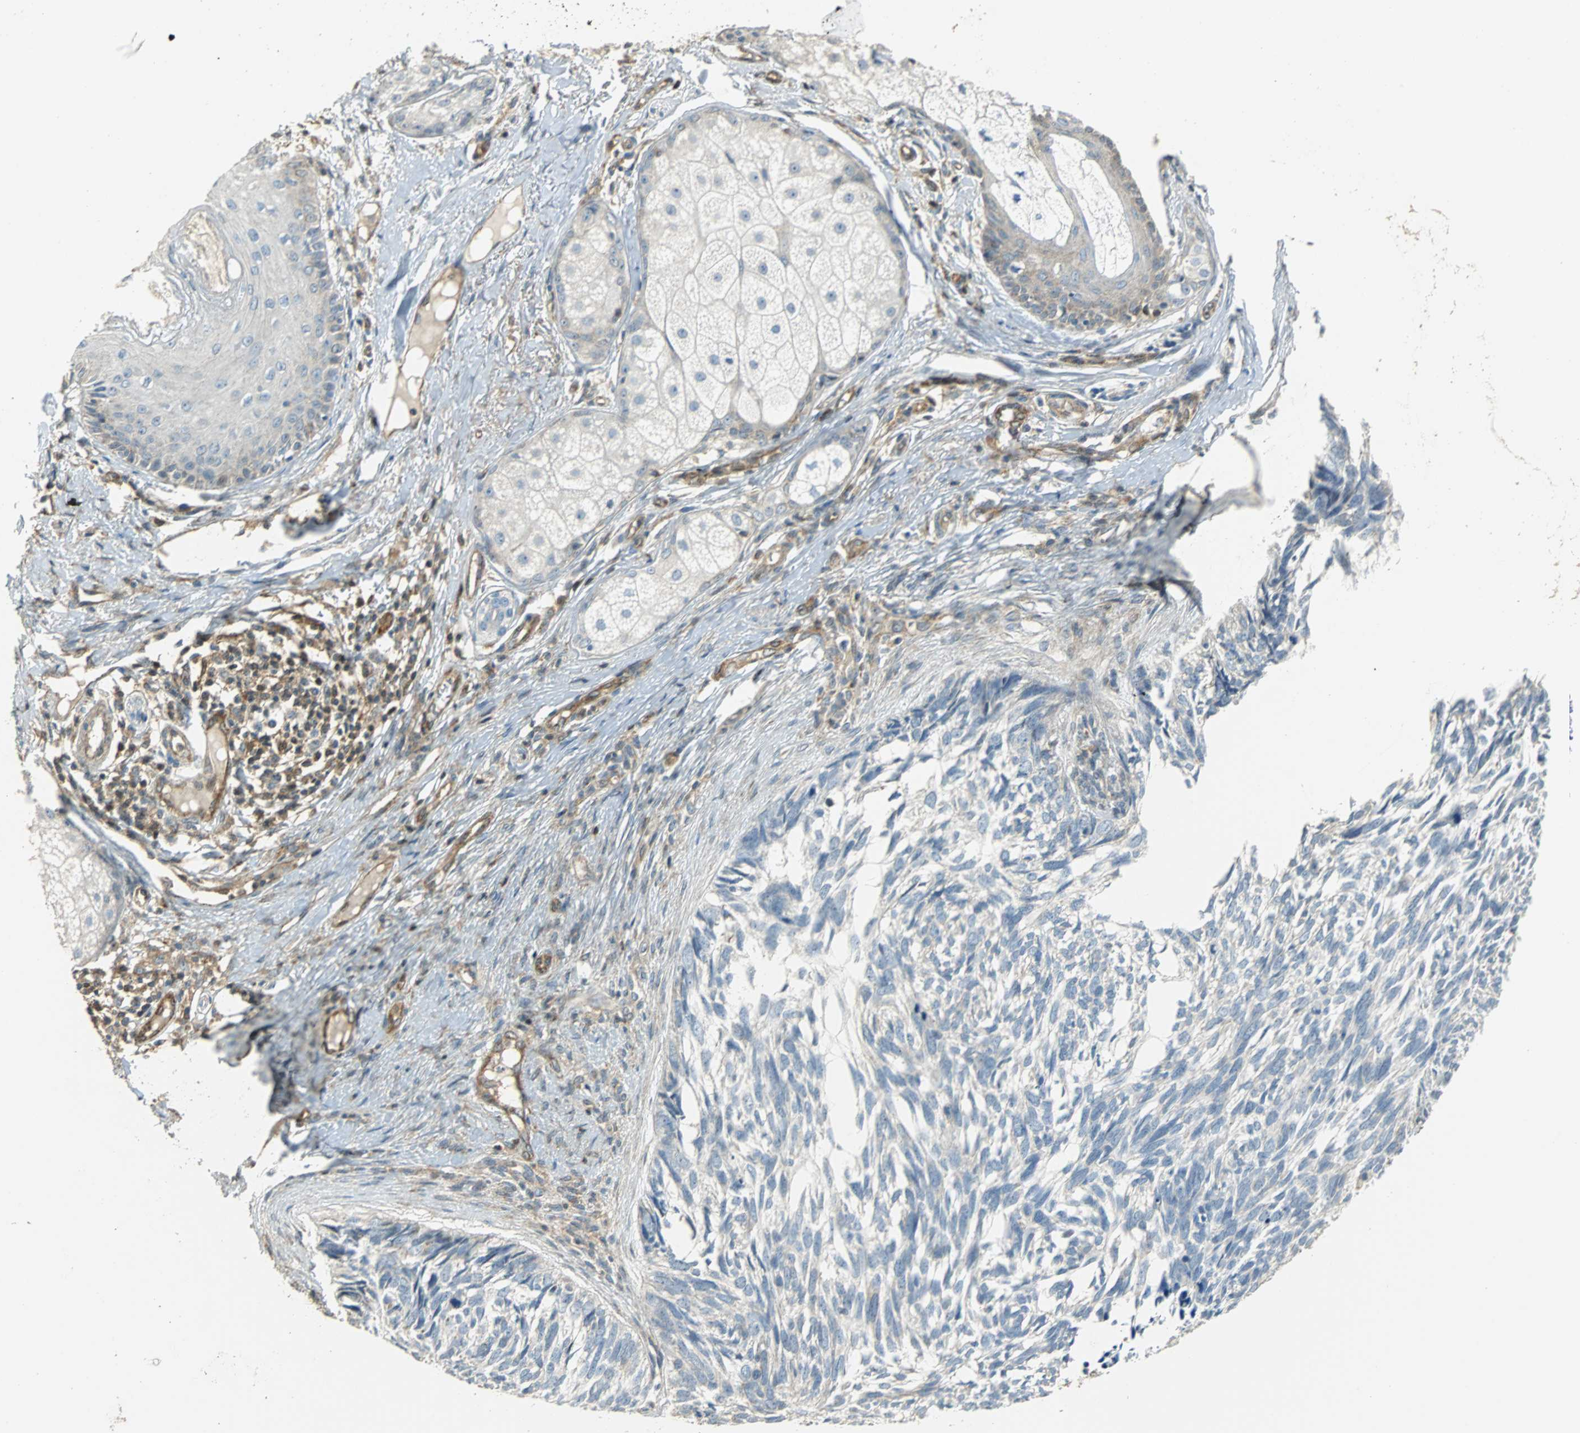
{"staining": {"intensity": "negative", "quantity": "none", "location": "none"}, "tissue": "skin cancer", "cell_type": "Tumor cells", "image_type": "cancer", "snomed": [{"axis": "morphology", "description": "Basal cell carcinoma"}, {"axis": "topography", "description": "Skin"}], "caption": "Human skin cancer (basal cell carcinoma) stained for a protein using immunohistochemistry (IHC) demonstrates no staining in tumor cells.", "gene": "GSDMD", "patient": {"sex": "male", "age": 63}}